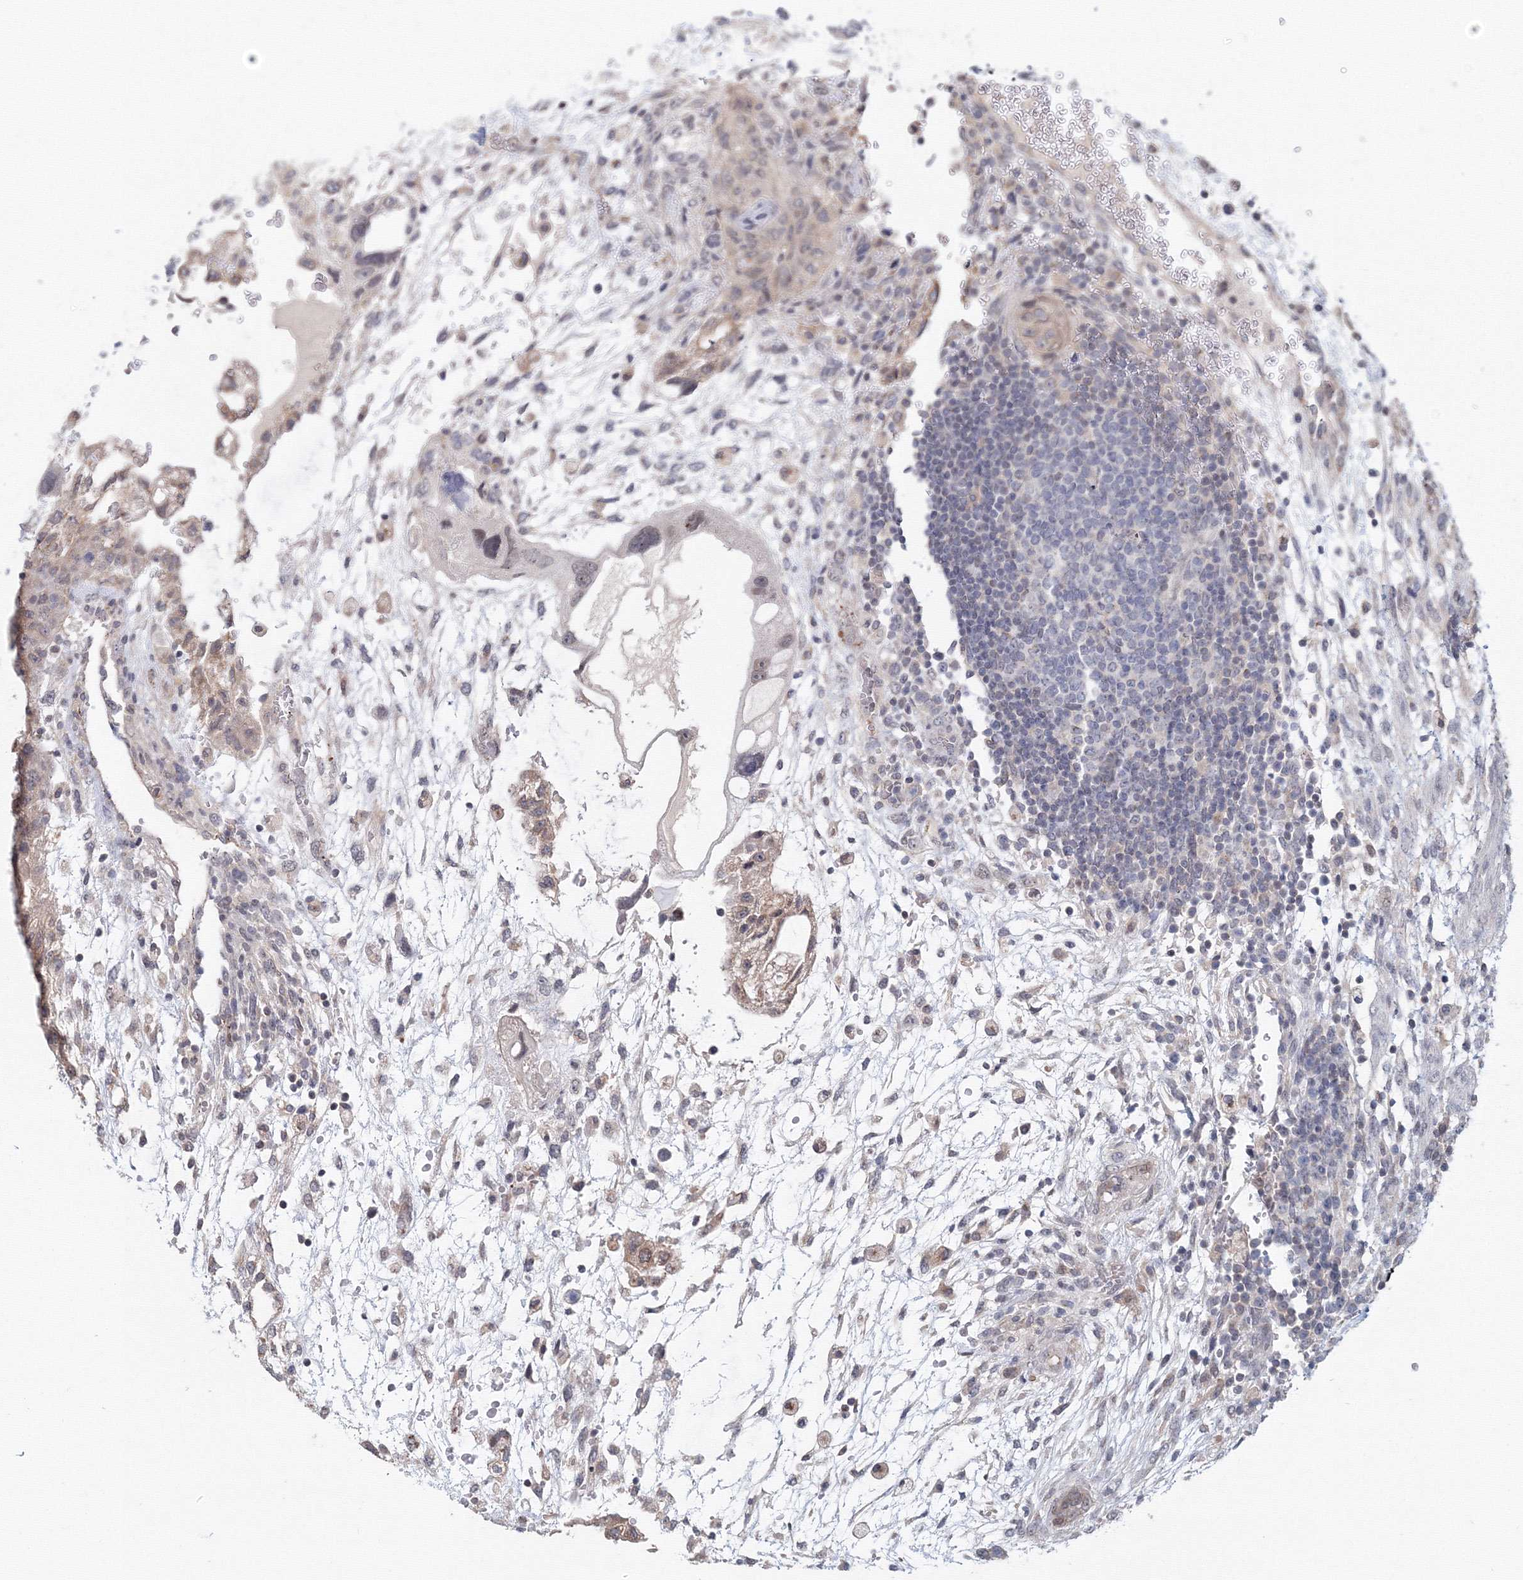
{"staining": {"intensity": "weak", "quantity": "<25%", "location": "cytoplasmic/membranous"}, "tissue": "testis cancer", "cell_type": "Tumor cells", "image_type": "cancer", "snomed": [{"axis": "morphology", "description": "Carcinoma, Embryonal, NOS"}, {"axis": "topography", "description": "Testis"}], "caption": "Immunohistochemistry (IHC) photomicrograph of neoplastic tissue: testis cancer (embryonal carcinoma) stained with DAB (3,3'-diaminobenzidine) shows no significant protein staining in tumor cells.", "gene": "SLC7A7", "patient": {"sex": "male", "age": 36}}